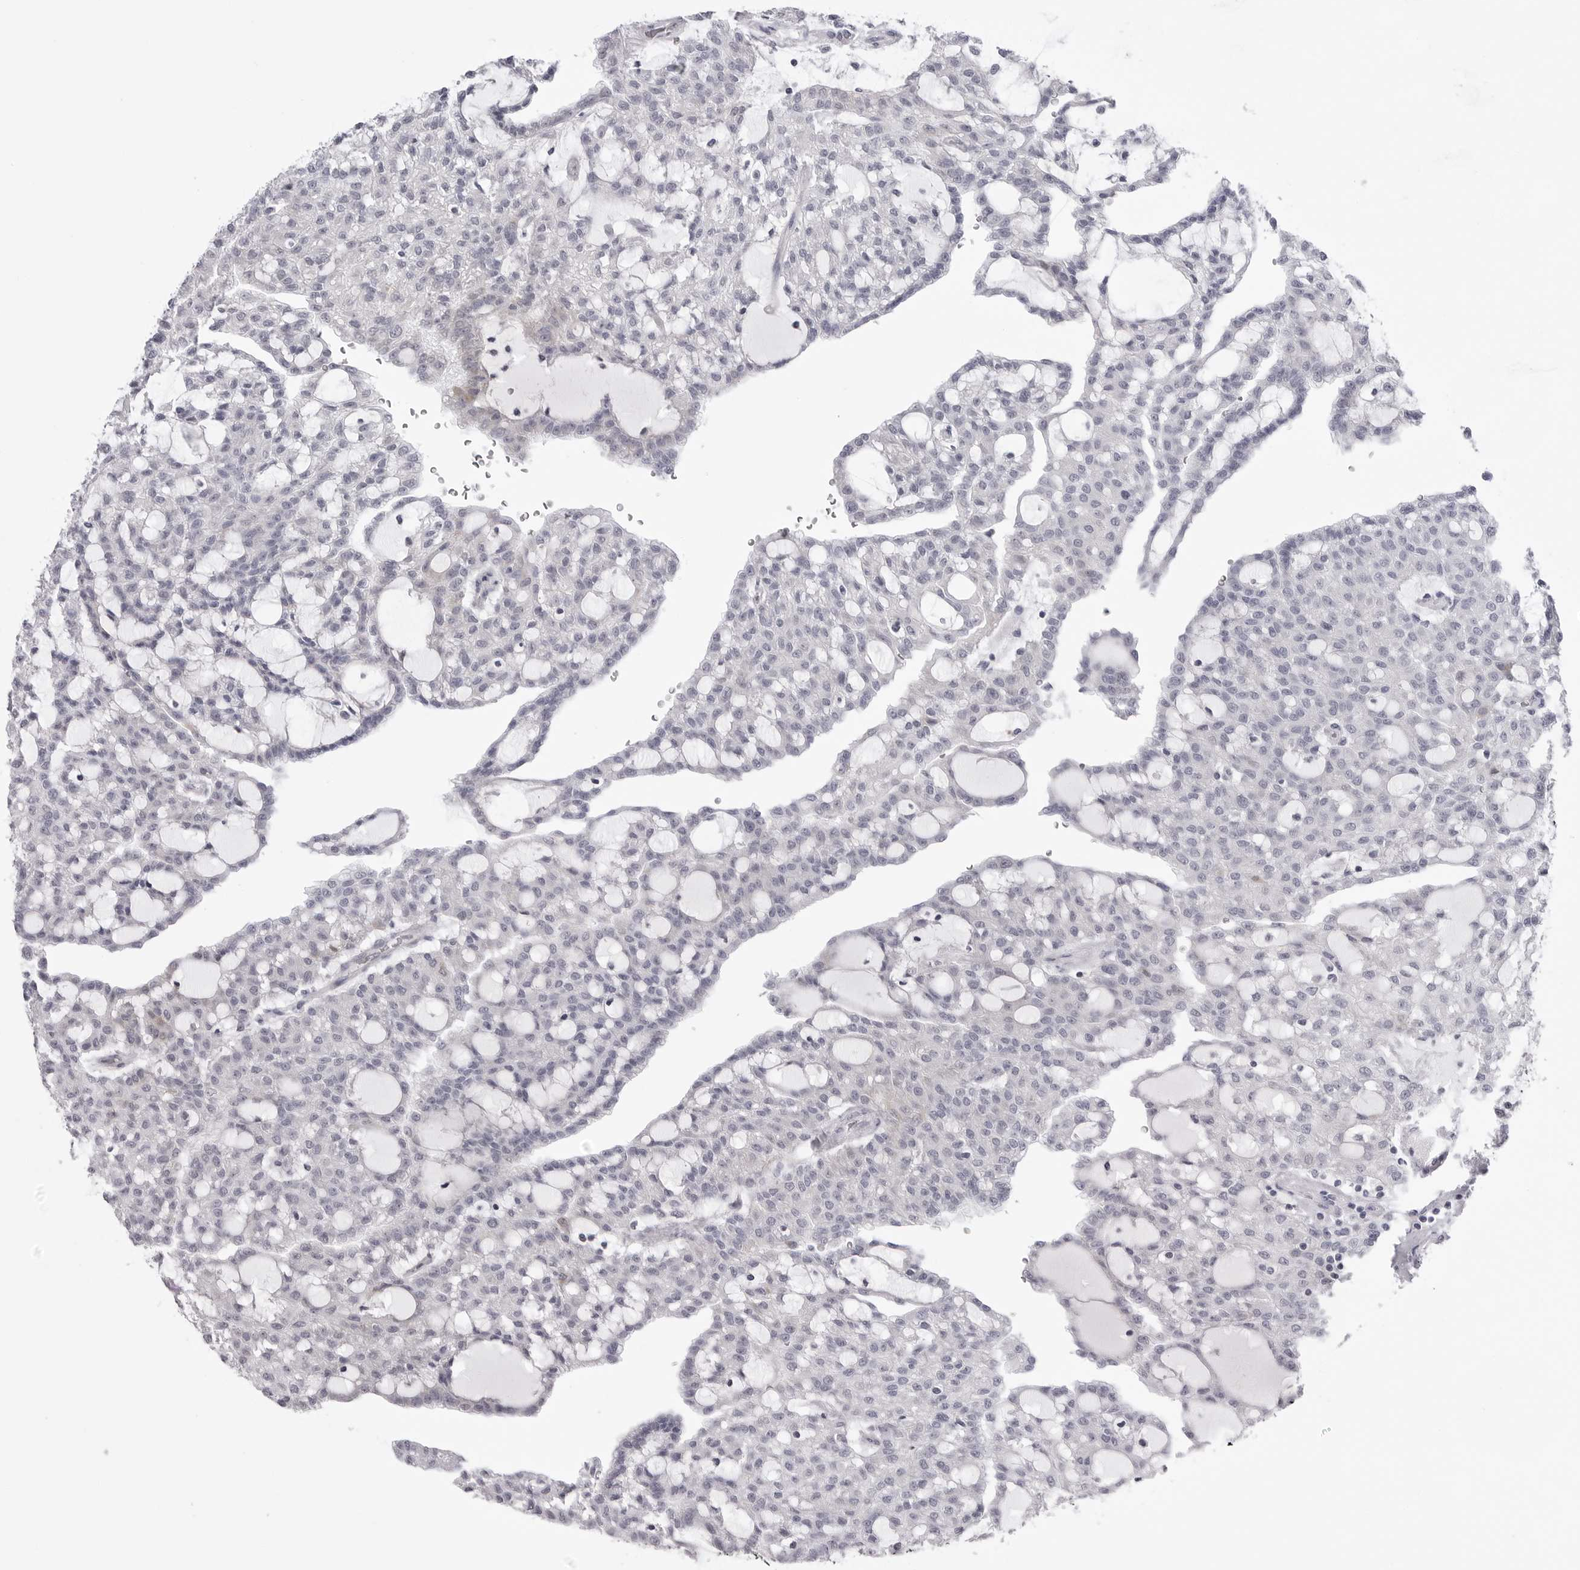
{"staining": {"intensity": "negative", "quantity": "none", "location": "none"}, "tissue": "renal cancer", "cell_type": "Tumor cells", "image_type": "cancer", "snomed": [{"axis": "morphology", "description": "Adenocarcinoma, NOS"}, {"axis": "topography", "description": "Kidney"}], "caption": "IHC micrograph of neoplastic tissue: human renal cancer stained with DAB (3,3'-diaminobenzidine) exhibits no significant protein staining in tumor cells.", "gene": "TUFM", "patient": {"sex": "male", "age": 63}}